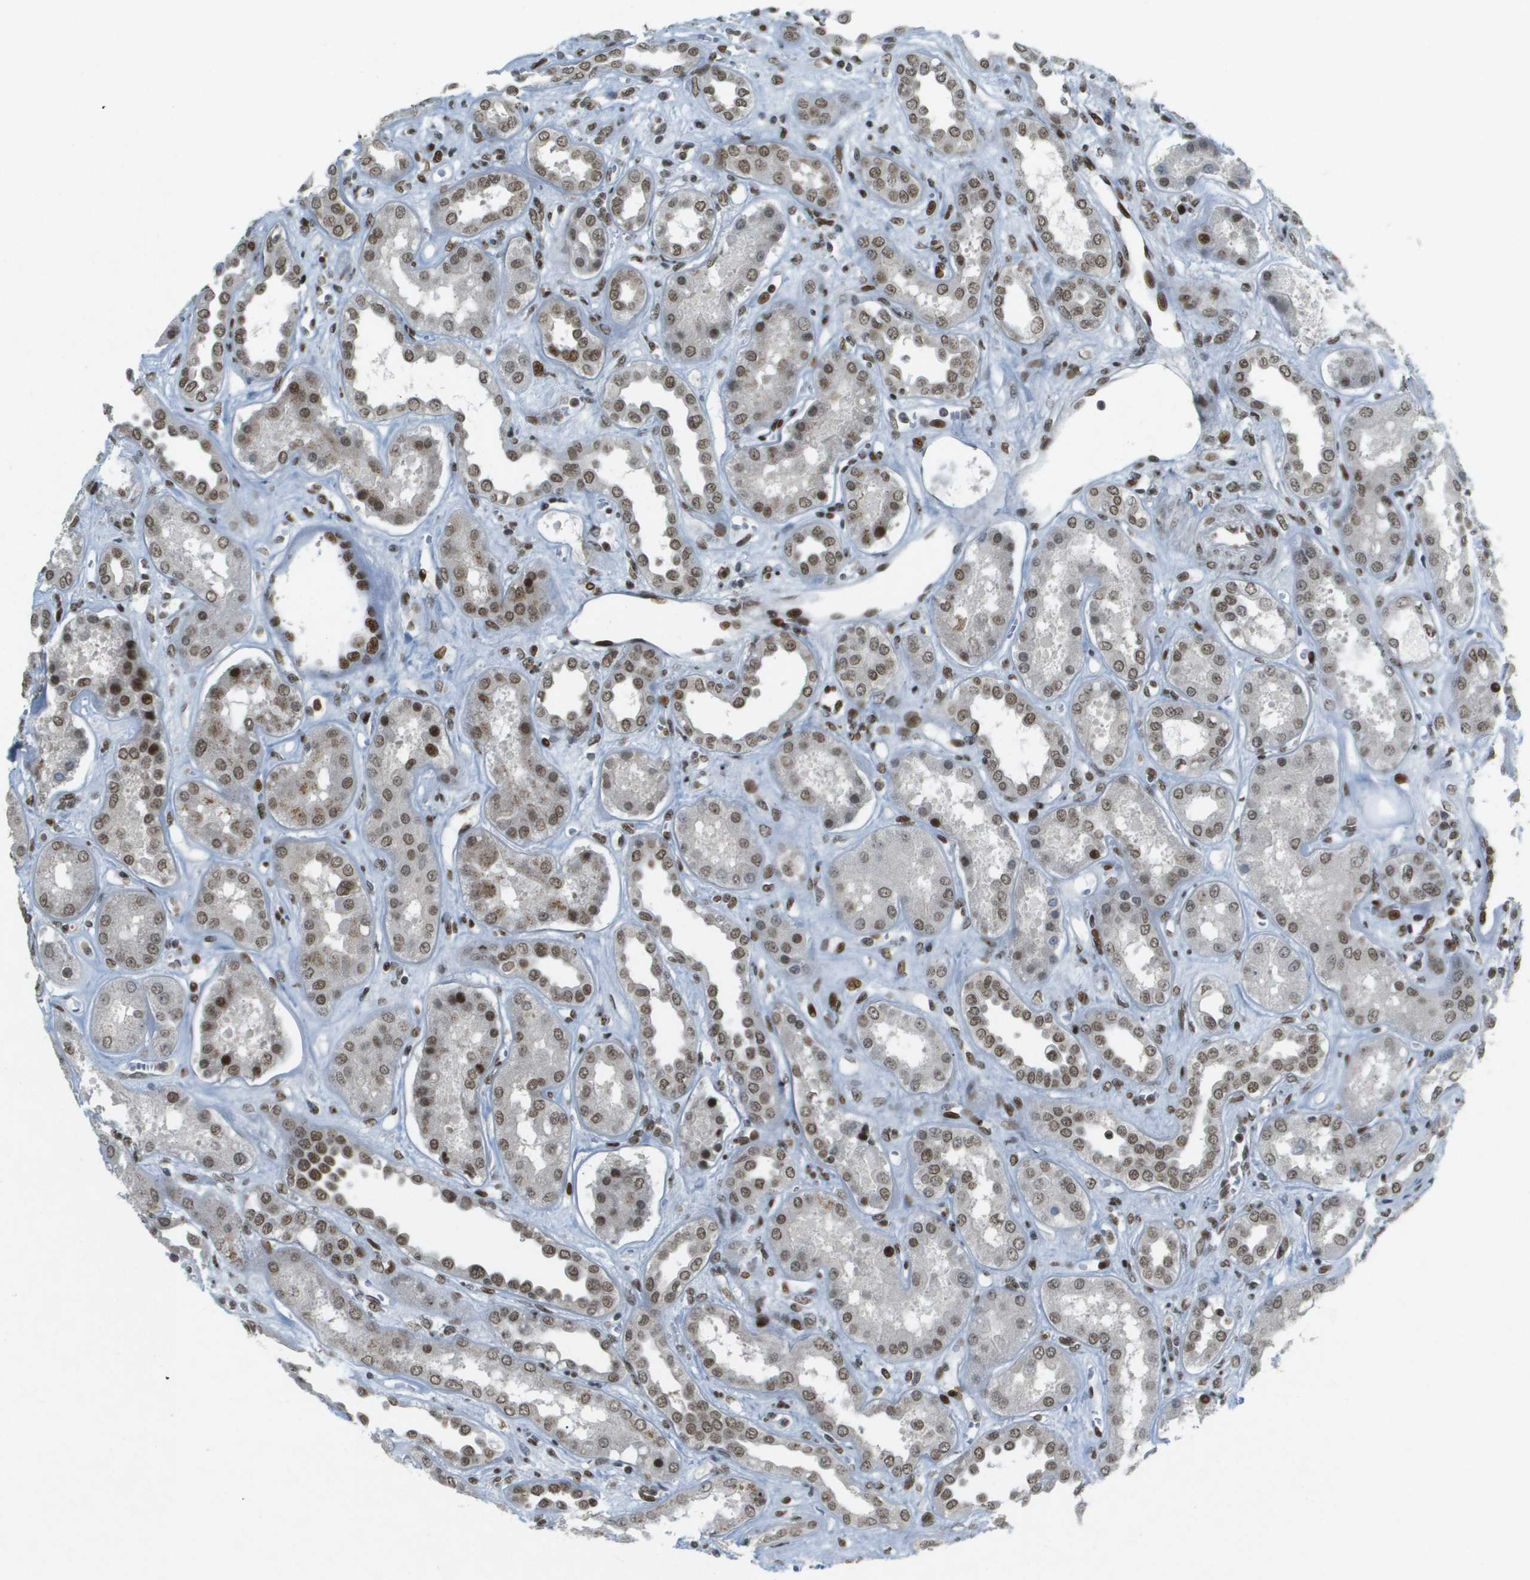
{"staining": {"intensity": "strong", "quantity": ">75%", "location": "nuclear"}, "tissue": "kidney", "cell_type": "Cells in glomeruli", "image_type": "normal", "snomed": [{"axis": "morphology", "description": "Normal tissue, NOS"}, {"axis": "topography", "description": "Kidney"}], "caption": "A high-resolution image shows IHC staining of benign kidney, which demonstrates strong nuclear positivity in about >75% of cells in glomeruli. (Brightfield microscopy of DAB IHC at high magnification).", "gene": "IRF7", "patient": {"sex": "male", "age": 59}}